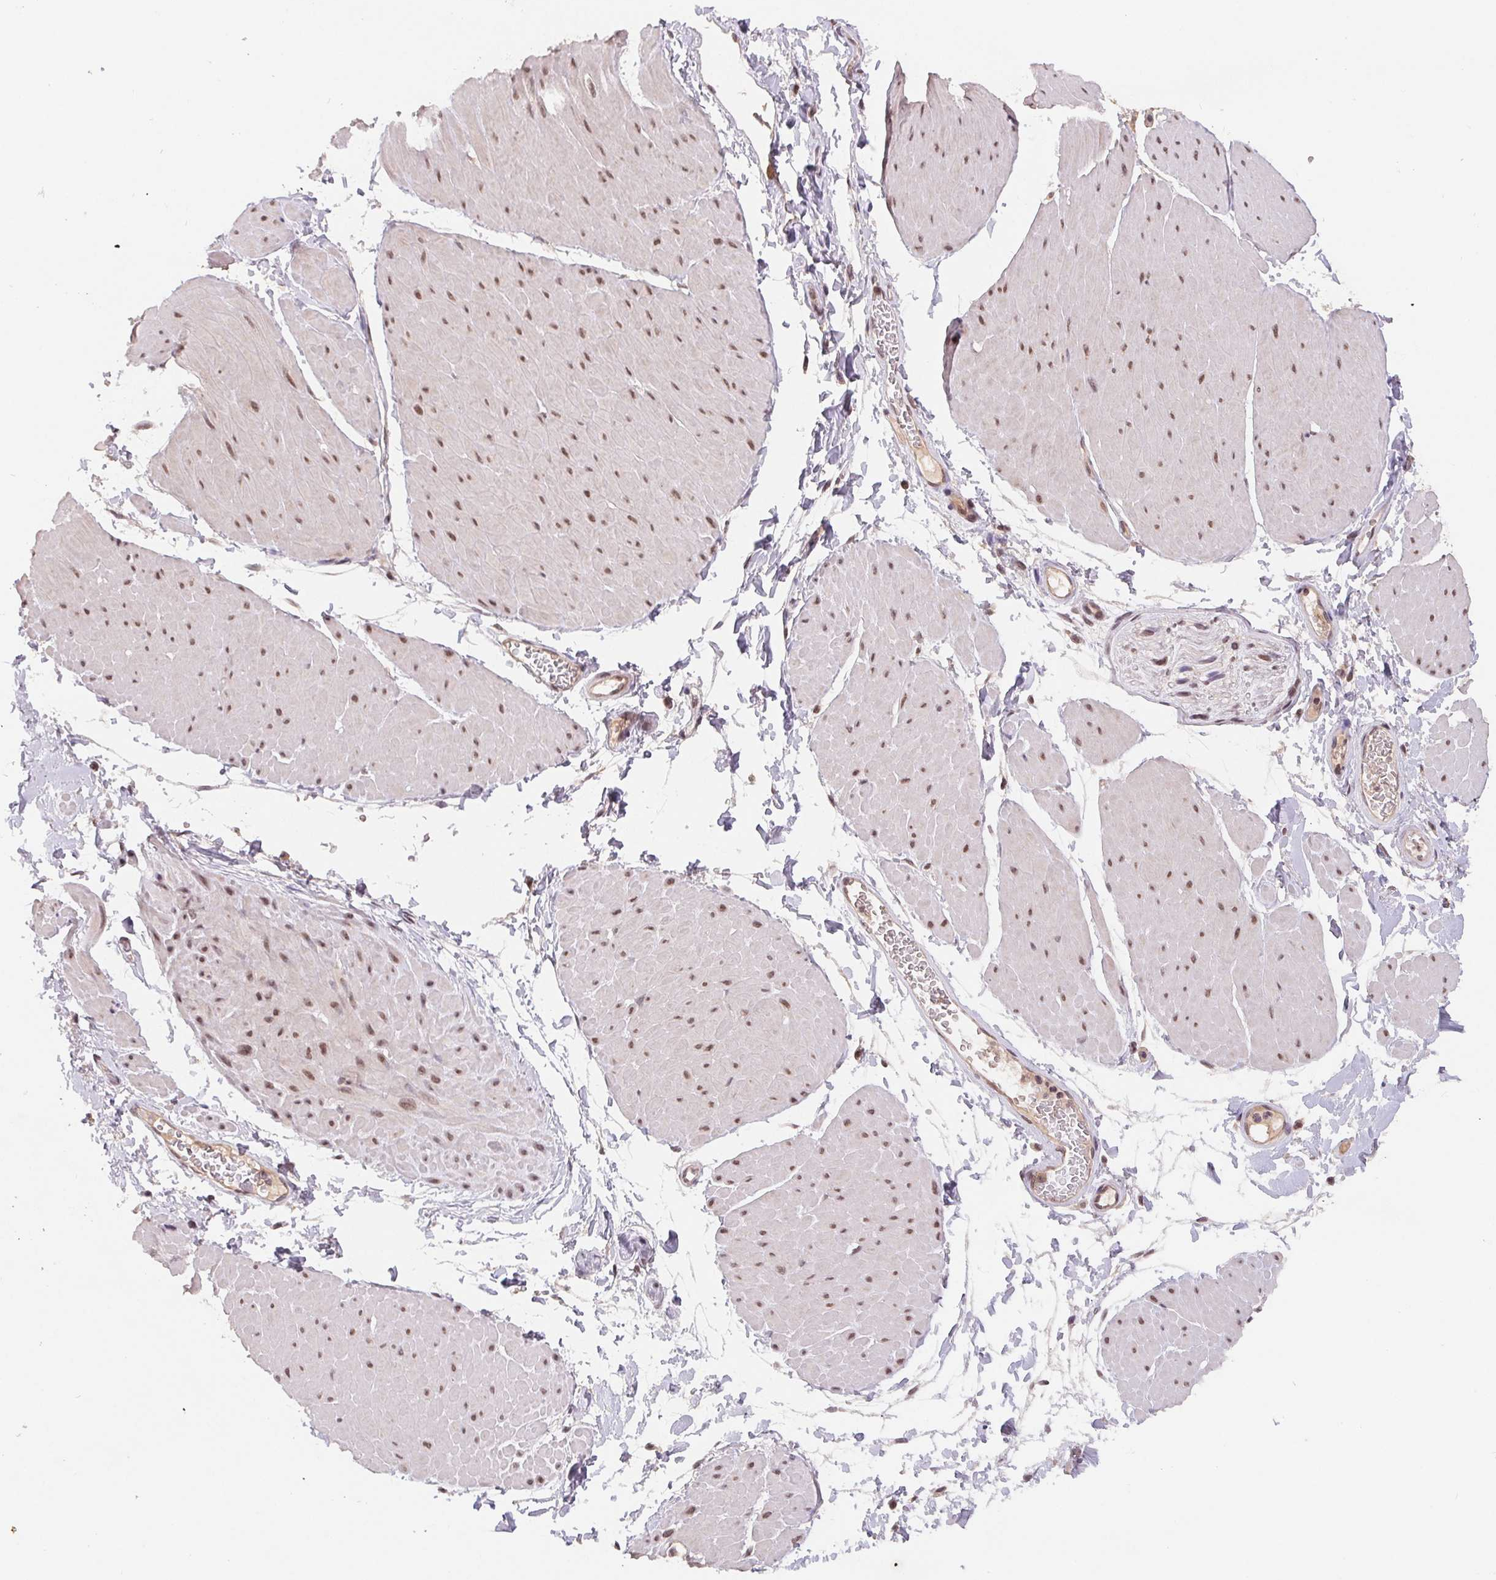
{"staining": {"intensity": "negative", "quantity": "none", "location": "none"}, "tissue": "adipose tissue", "cell_type": "Adipocytes", "image_type": "normal", "snomed": [{"axis": "morphology", "description": "Normal tissue, NOS"}, {"axis": "topography", "description": "Smooth muscle"}, {"axis": "topography", "description": "Peripheral nerve tissue"}], "caption": "Histopathology image shows no protein positivity in adipocytes of normal adipose tissue.", "gene": "HMGN3", "patient": {"sex": "male", "age": 58}}